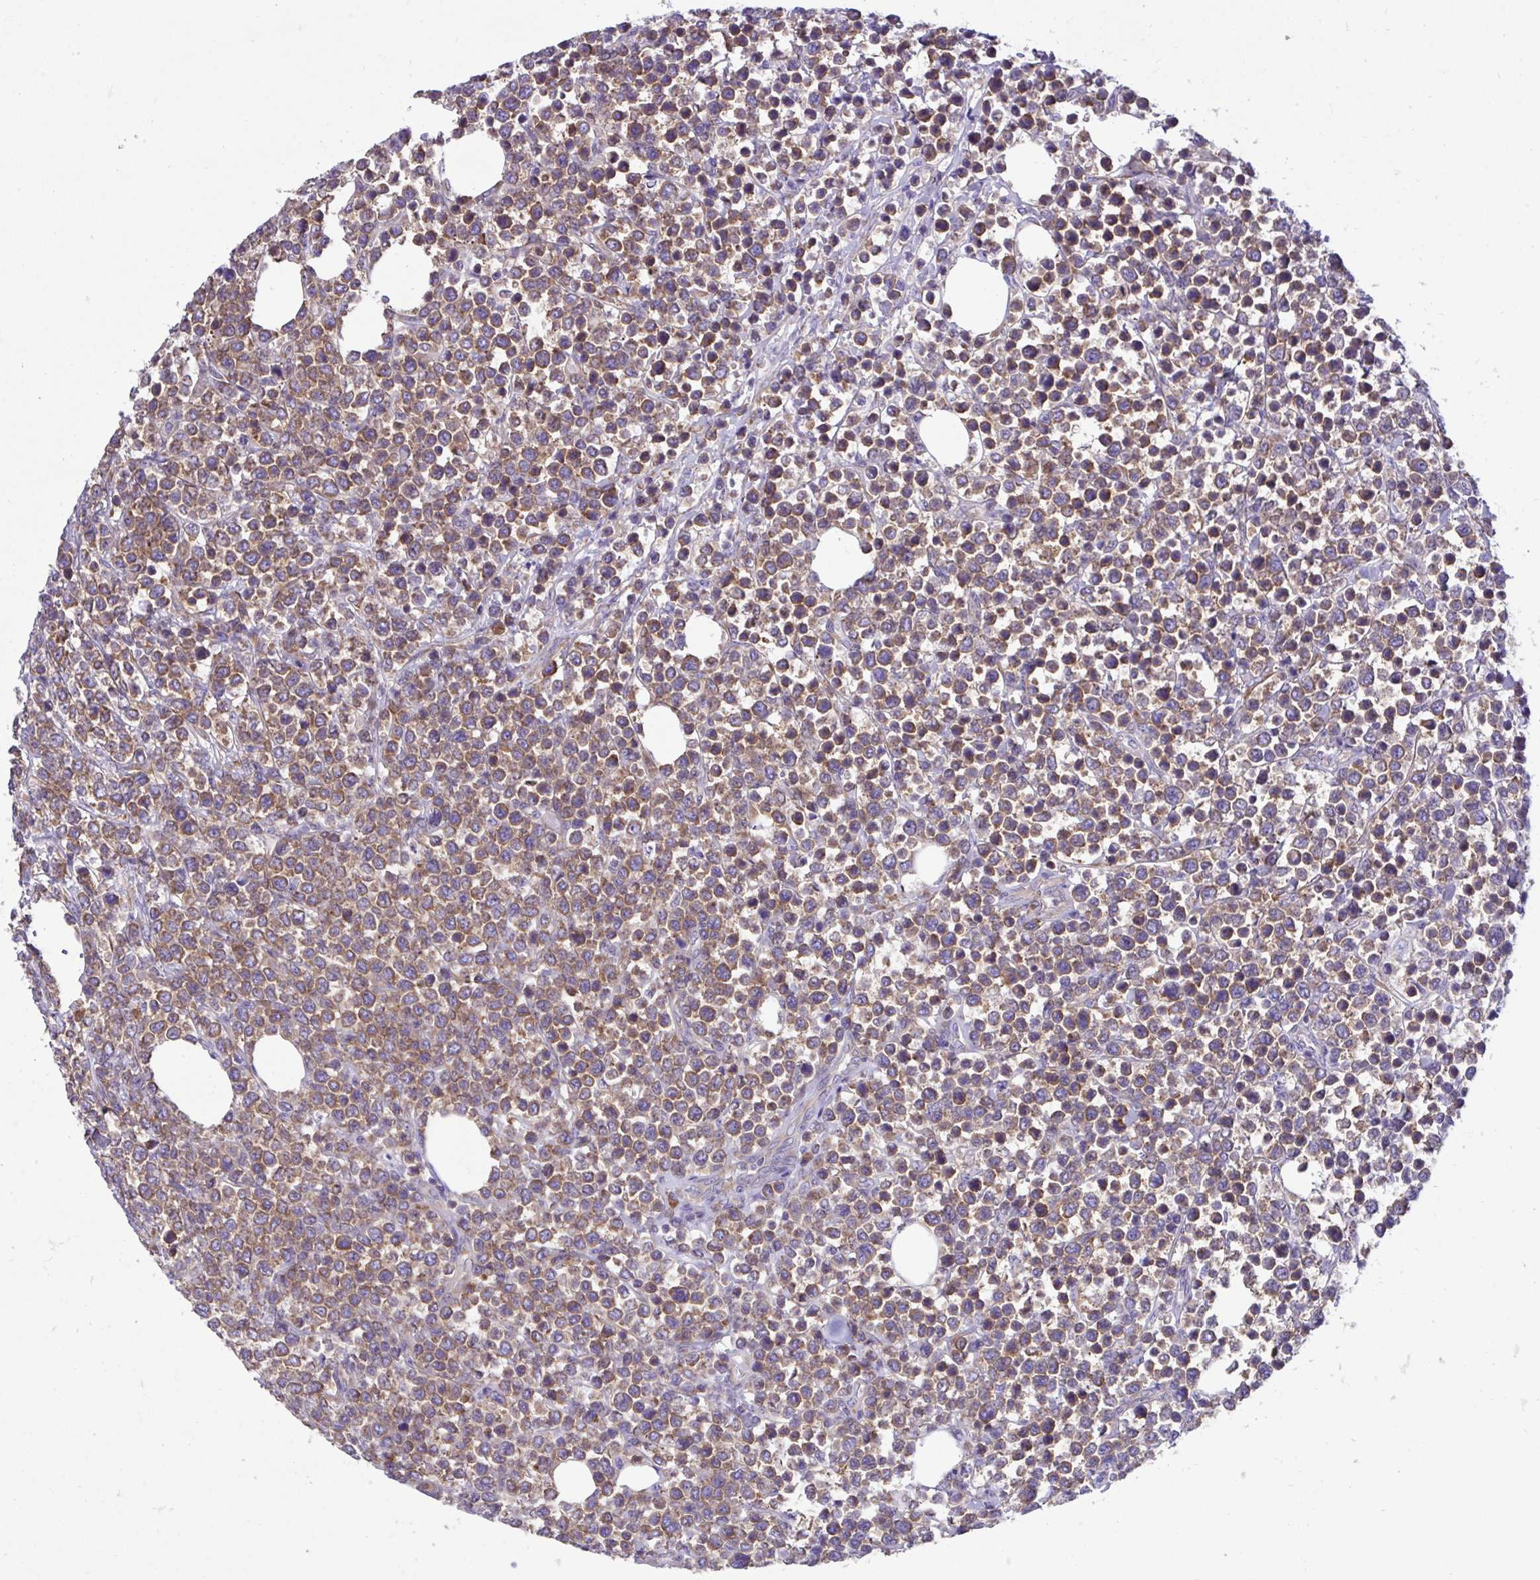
{"staining": {"intensity": "moderate", "quantity": ">75%", "location": "cytoplasmic/membranous"}, "tissue": "lymphoma", "cell_type": "Tumor cells", "image_type": "cancer", "snomed": [{"axis": "morphology", "description": "Malignant lymphoma, non-Hodgkin's type, High grade"}, {"axis": "topography", "description": "Soft tissue"}], "caption": "Protein analysis of lymphoma tissue reveals moderate cytoplasmic/membranous expression in about >75% of tumor cells.", "gene": "RPL7", "patient": {"sex": "female", "age": 56}}